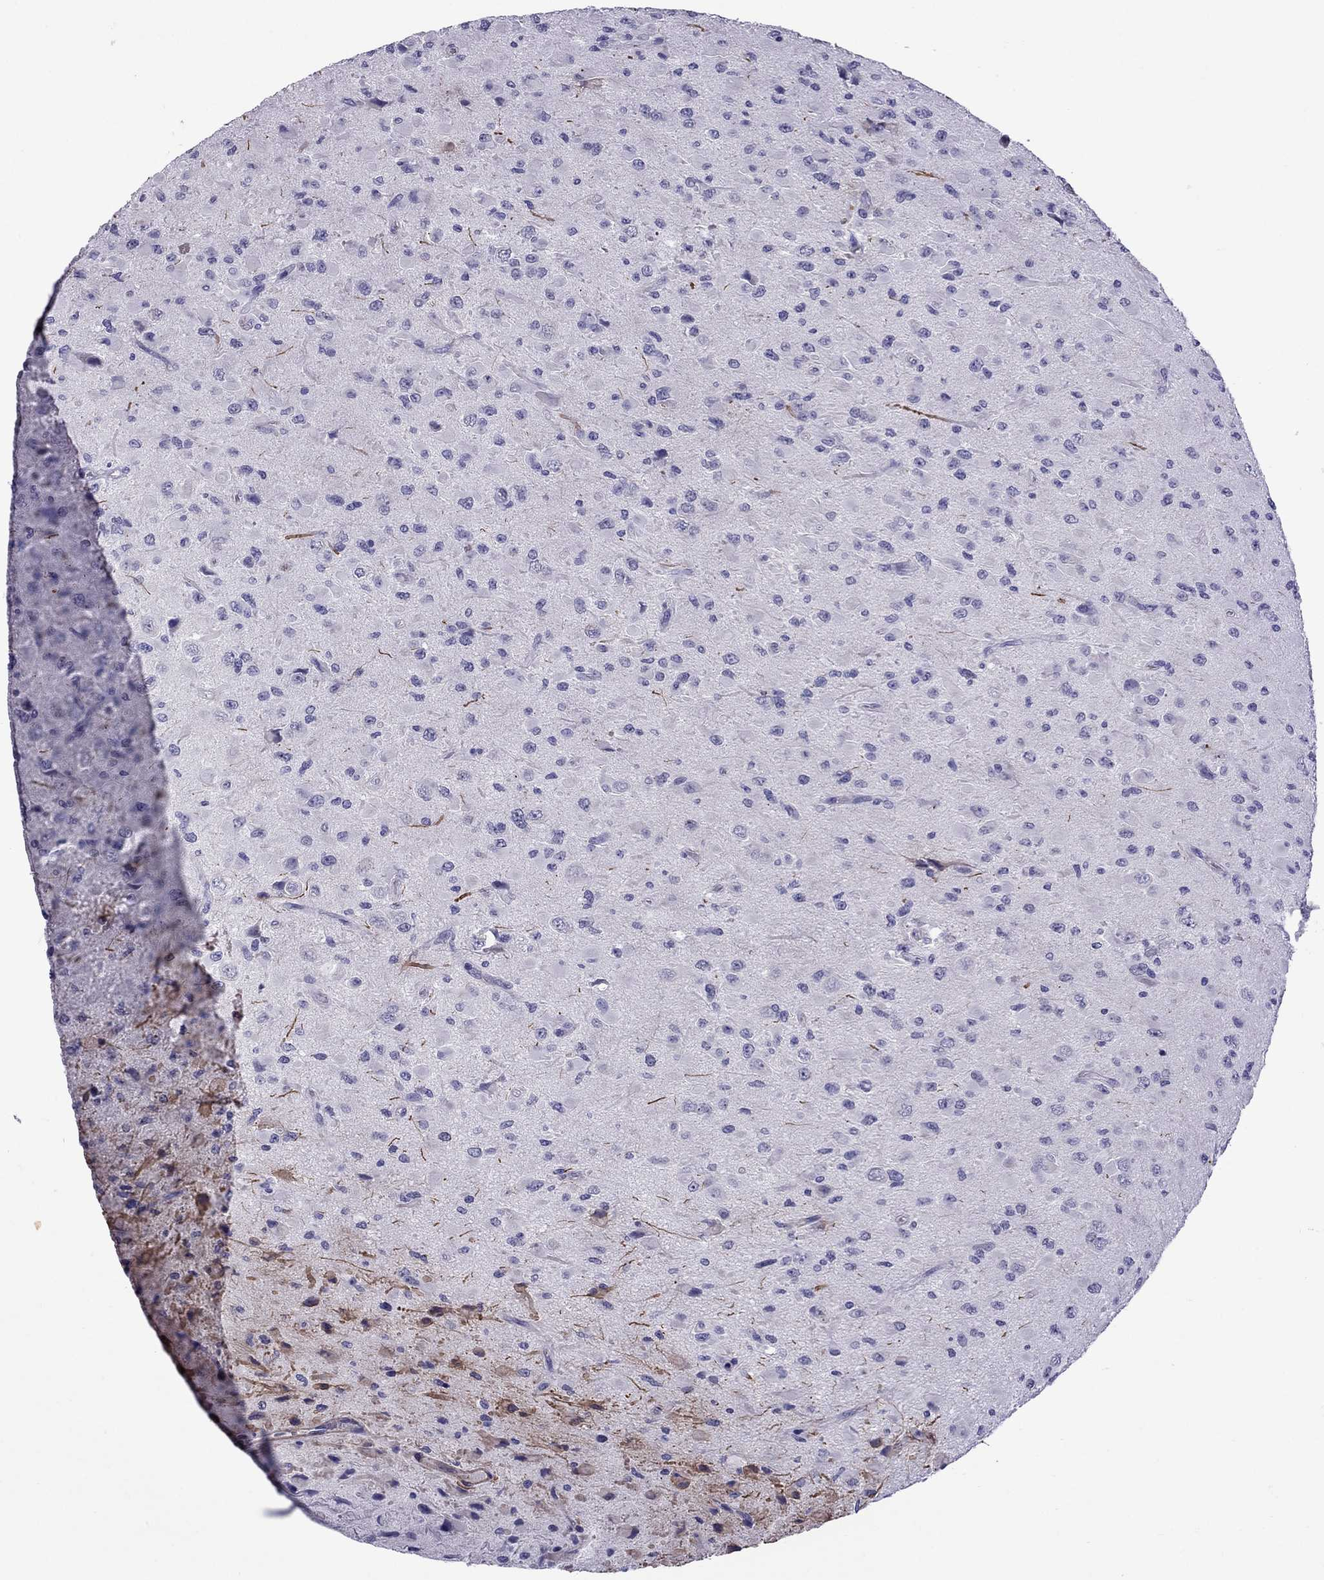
{"staining": {"intensity": "negative", "quantity": "none", "location": "none"}, "tissue": "glioma", "cell_type": "Tumor cells", "image_type": "cancer", "snomed": [{"axis": "morphology", "description": "Glioma, malignant, High grade"}, {"axis": "topography", "description": "Cerebral cortex"}], "caption": "A micrograph of human malignant glioma (high-grade) is negative for staining in tumor cells.", "gene": "CHRNA5", "patient": {"sex": "male", "age": 35}}